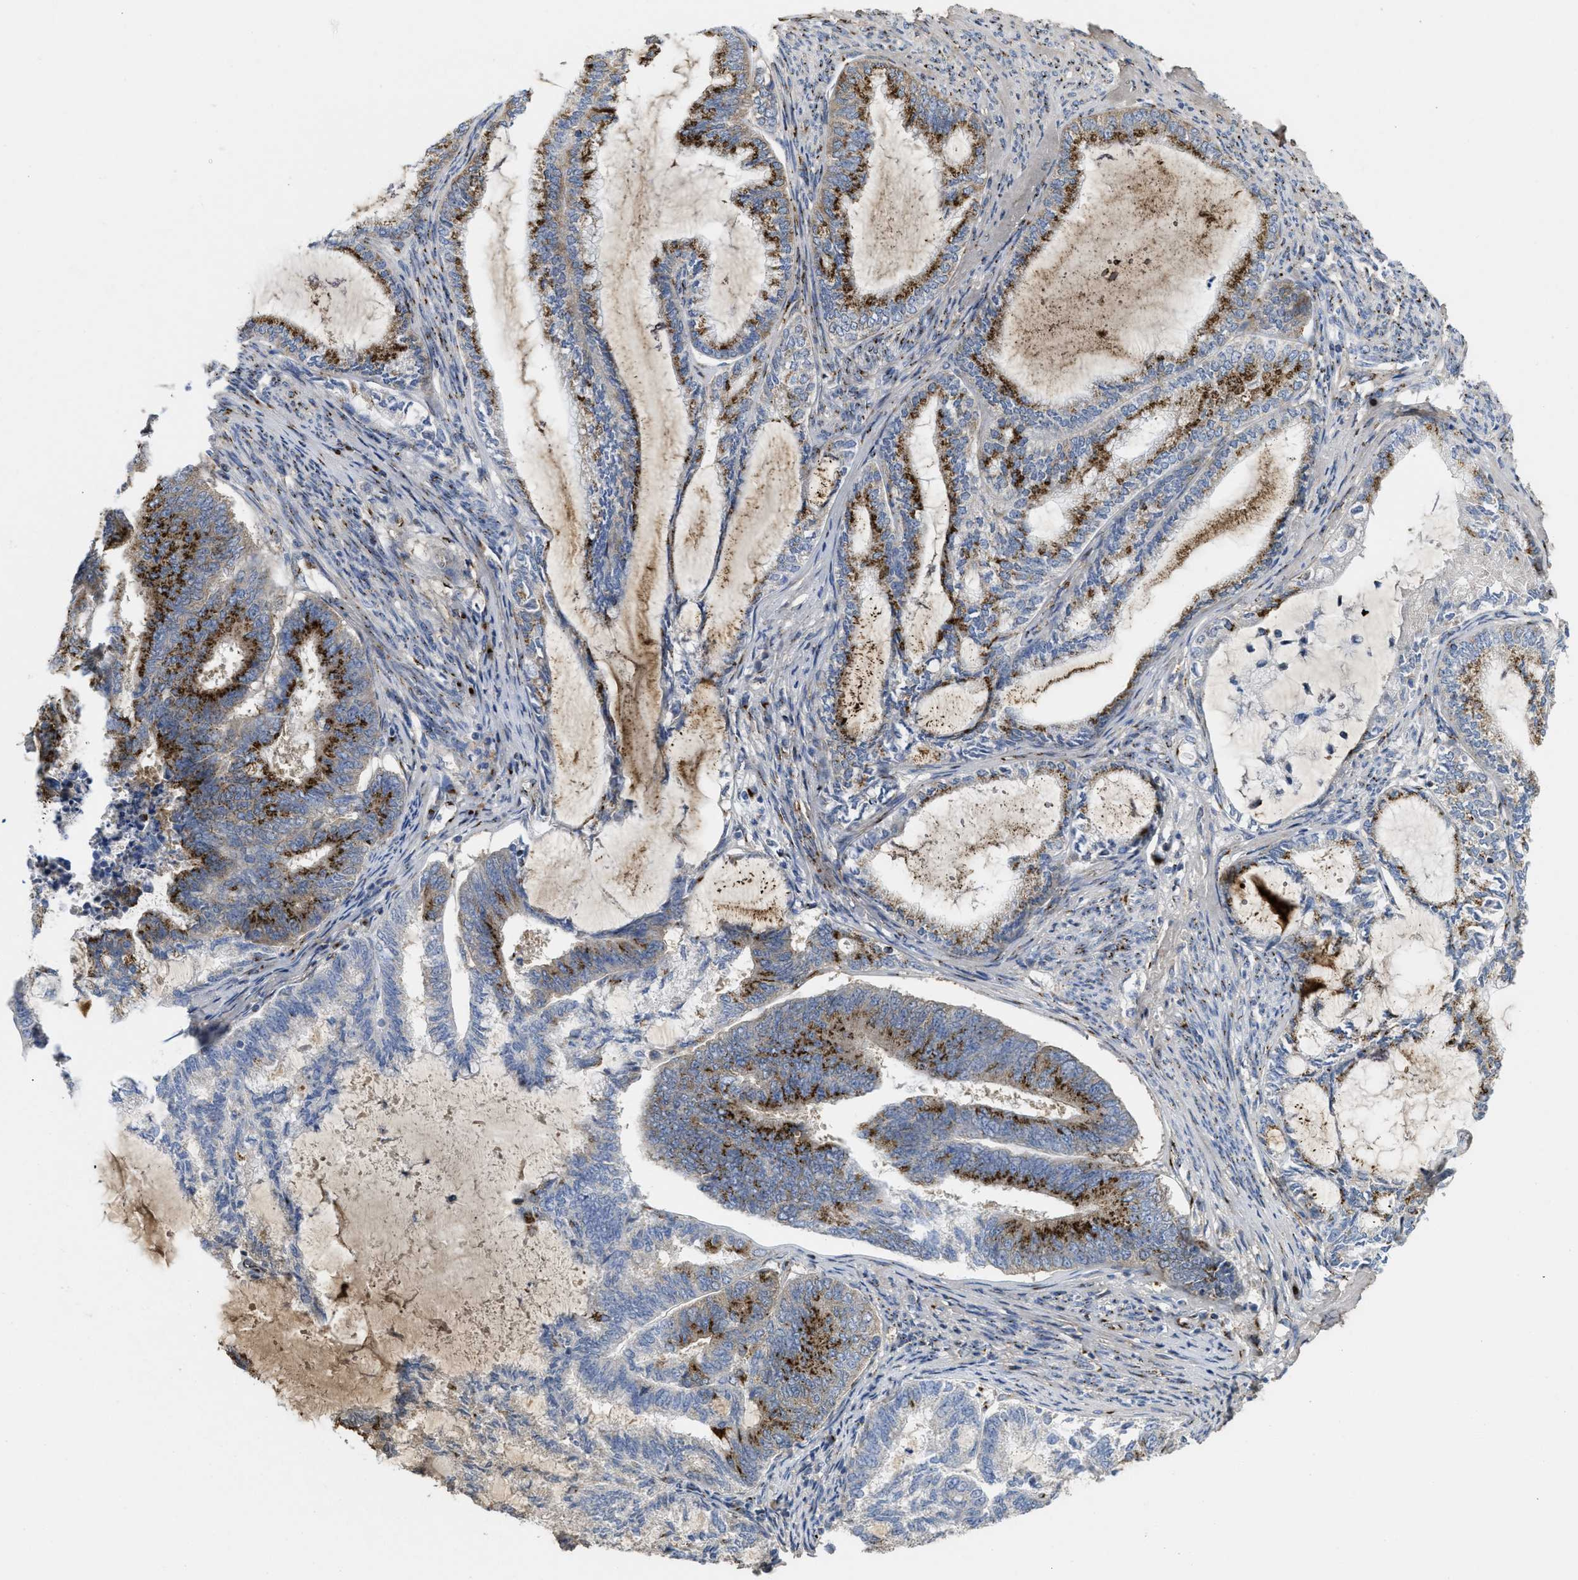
{"staining": {"intensity": "strong", "quantity": "25%-75%", "location": "cytoplasmic/membranous"}, "tissue": "endometrial cancer", "cell_type": "Tumor cells", "image_type": "cancer", "snomed": [{"axis": "morphology", "description": "Adenocarcinoma, NOS"}, {"axis": "topography", "description": "Endometrium"}], "caption": "IHC (DAB (3,3'-diaminobenzidine)) staining of human adenocarcinoma (endometrial) reveals strong cytoplasmic/membranous protein staining in about 25%-75% of tumor cells.", "gene": "ZNF70", "patient": {"sex": "female", "age": 86}}